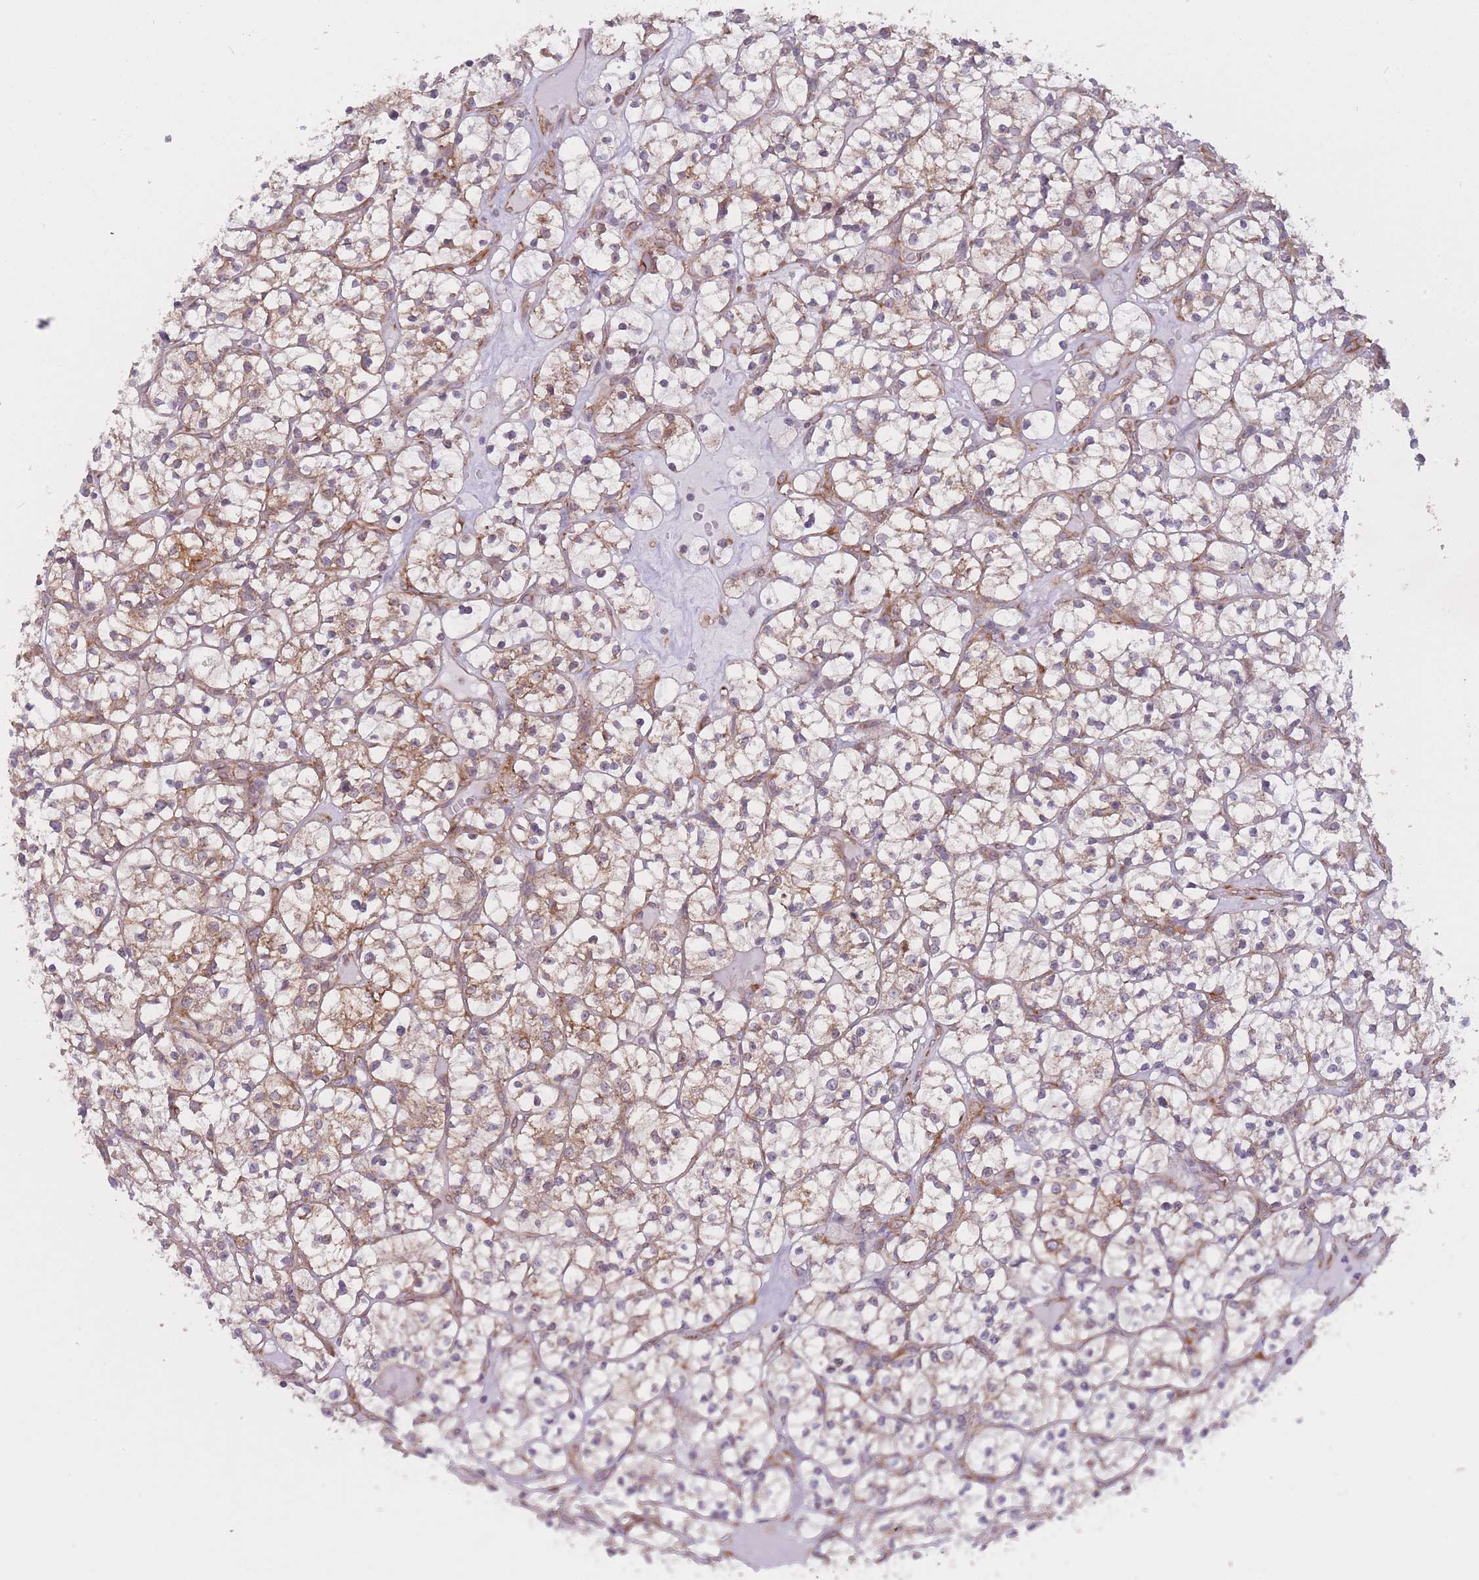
{"staining": {"intensity": "moderate", "quantity": ">75%", "location": "cytoplasmic/membranous"}, "tissue": "renal cancer", "cell_type": "Tumor cells", "image_type": "cancer", "snomed": [{"axis": "morphology", "description": "Adenocarcinoma, NOS"}, {"axis": "topography", "description": "Kidney"}], "caption": "This photomicrograph exhibits immunohistochemistry staining of renal cancer (adenocarcinoma), with medium moderate cytoplasmic/membranous staining in approximately >75% of tumor cells.", "gene": "CCDC124", "patient": {"sex": "female", "age": 64}}